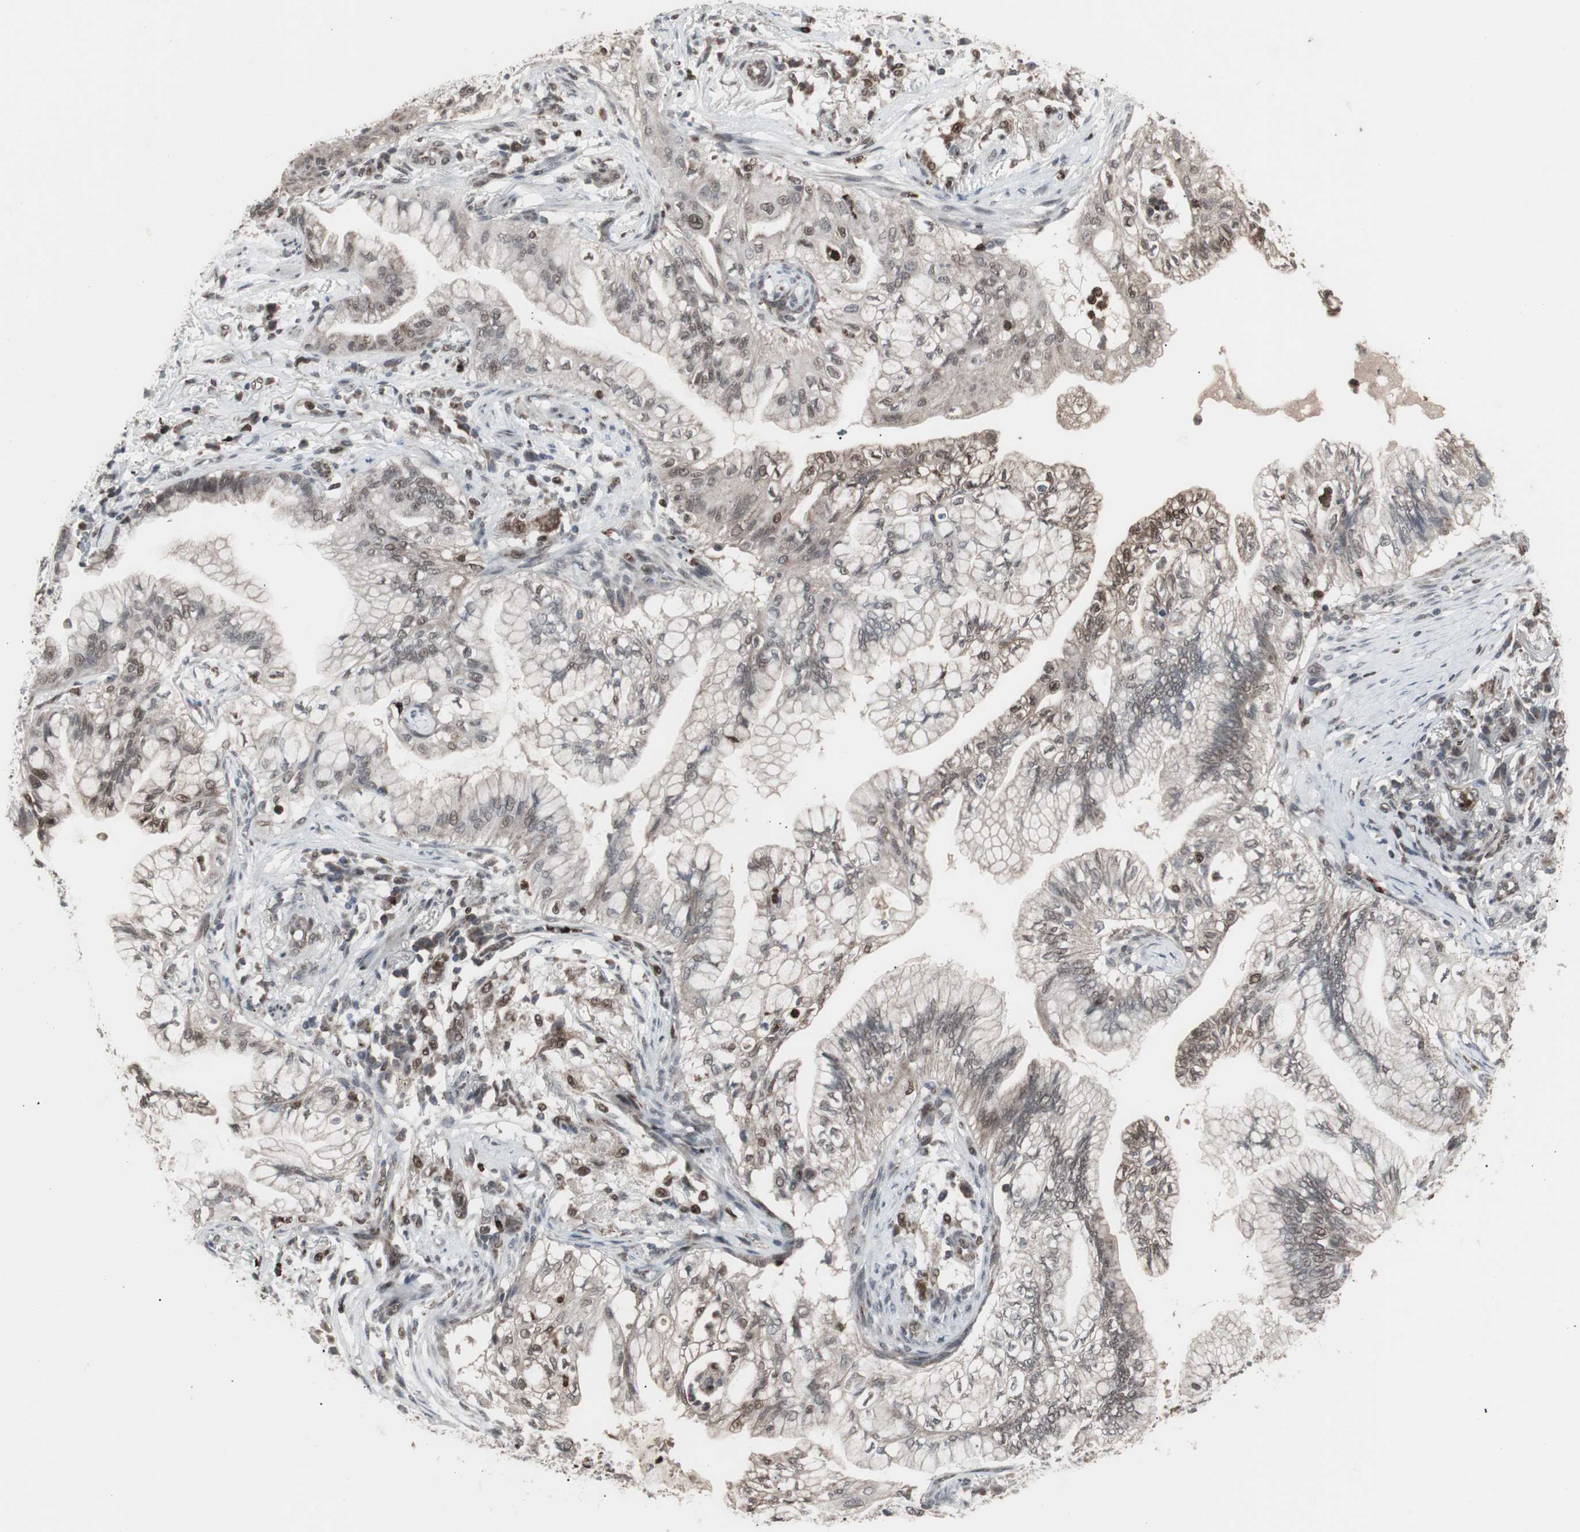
{"staining": {"intensity": "weak", "quantity": ">75%", "location": "nuclear"}, "tissue": "lung cancer", "cell_type": "Tumor cells", "image_type": "cancer", "snomed": [{"axis": "morphology", "description": "Adenocarcinoma, NOS"}, {"axis": "topography", "description": "Lung"}], "caption": "Adenocarcinoma (lung) stained with a protein marker shows weak staining in tumor cells.", "gene": "RXRA", "patient": {"sex": "female", "age": 70}}